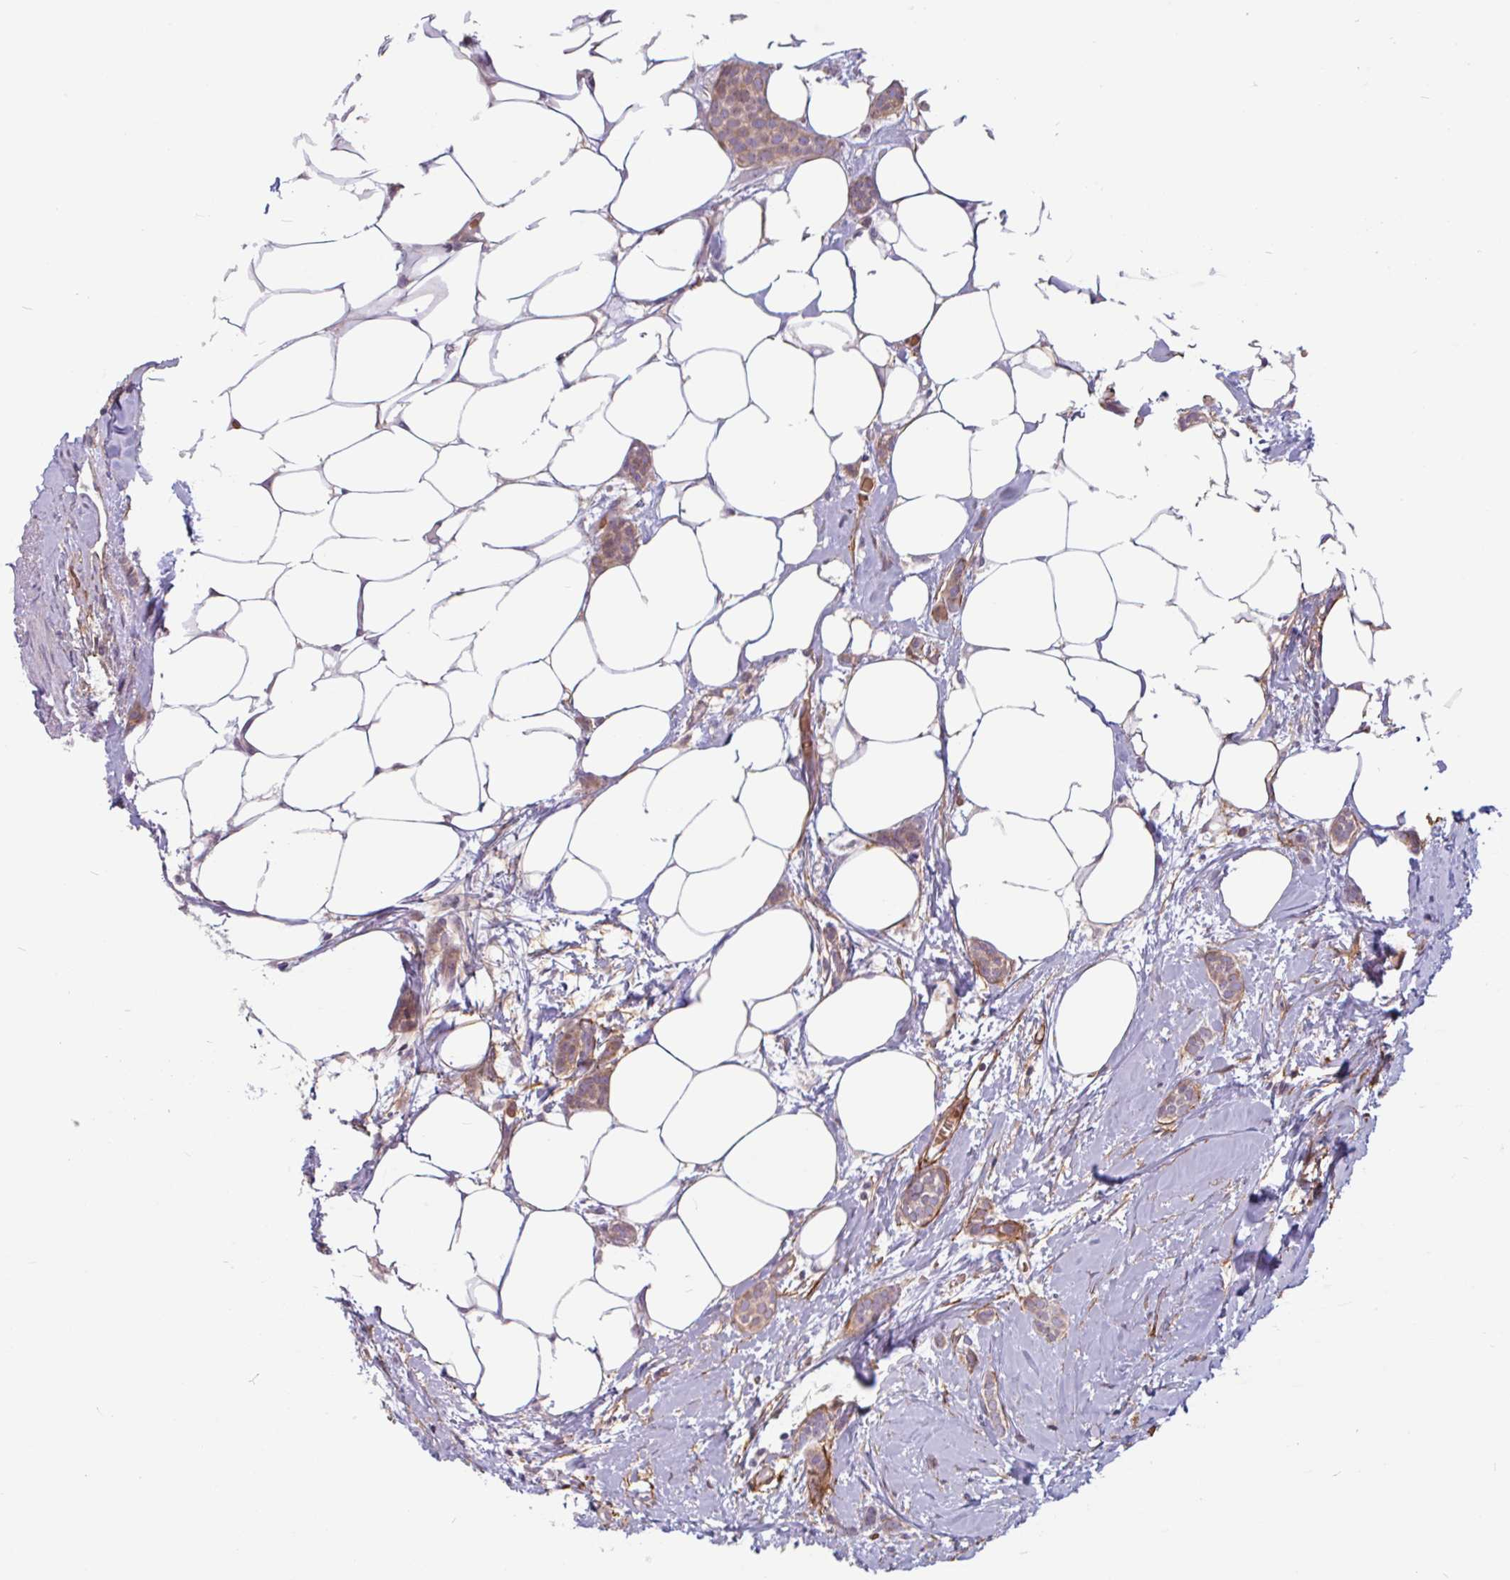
{"staining": {"intensity": "weak", "quantity": ">75%", "location": "cytoplasmic/membranous"}, "tissue": "breast cancer", "cell_type": "Tumor cells", "image_type": "cancer", "snomed": [{"axis": "morphology", "description": "Duct carcinoma"}, {"axis": "topography", "description": "Breast"}], "caption": "Brown immunohistochemical staining in breast cancer displays weak cytoplasmic/membranous positivity in about >75% of tumor cells.", "gene": "TMEM119", "patient": {"sex": "female", "age": 72}}